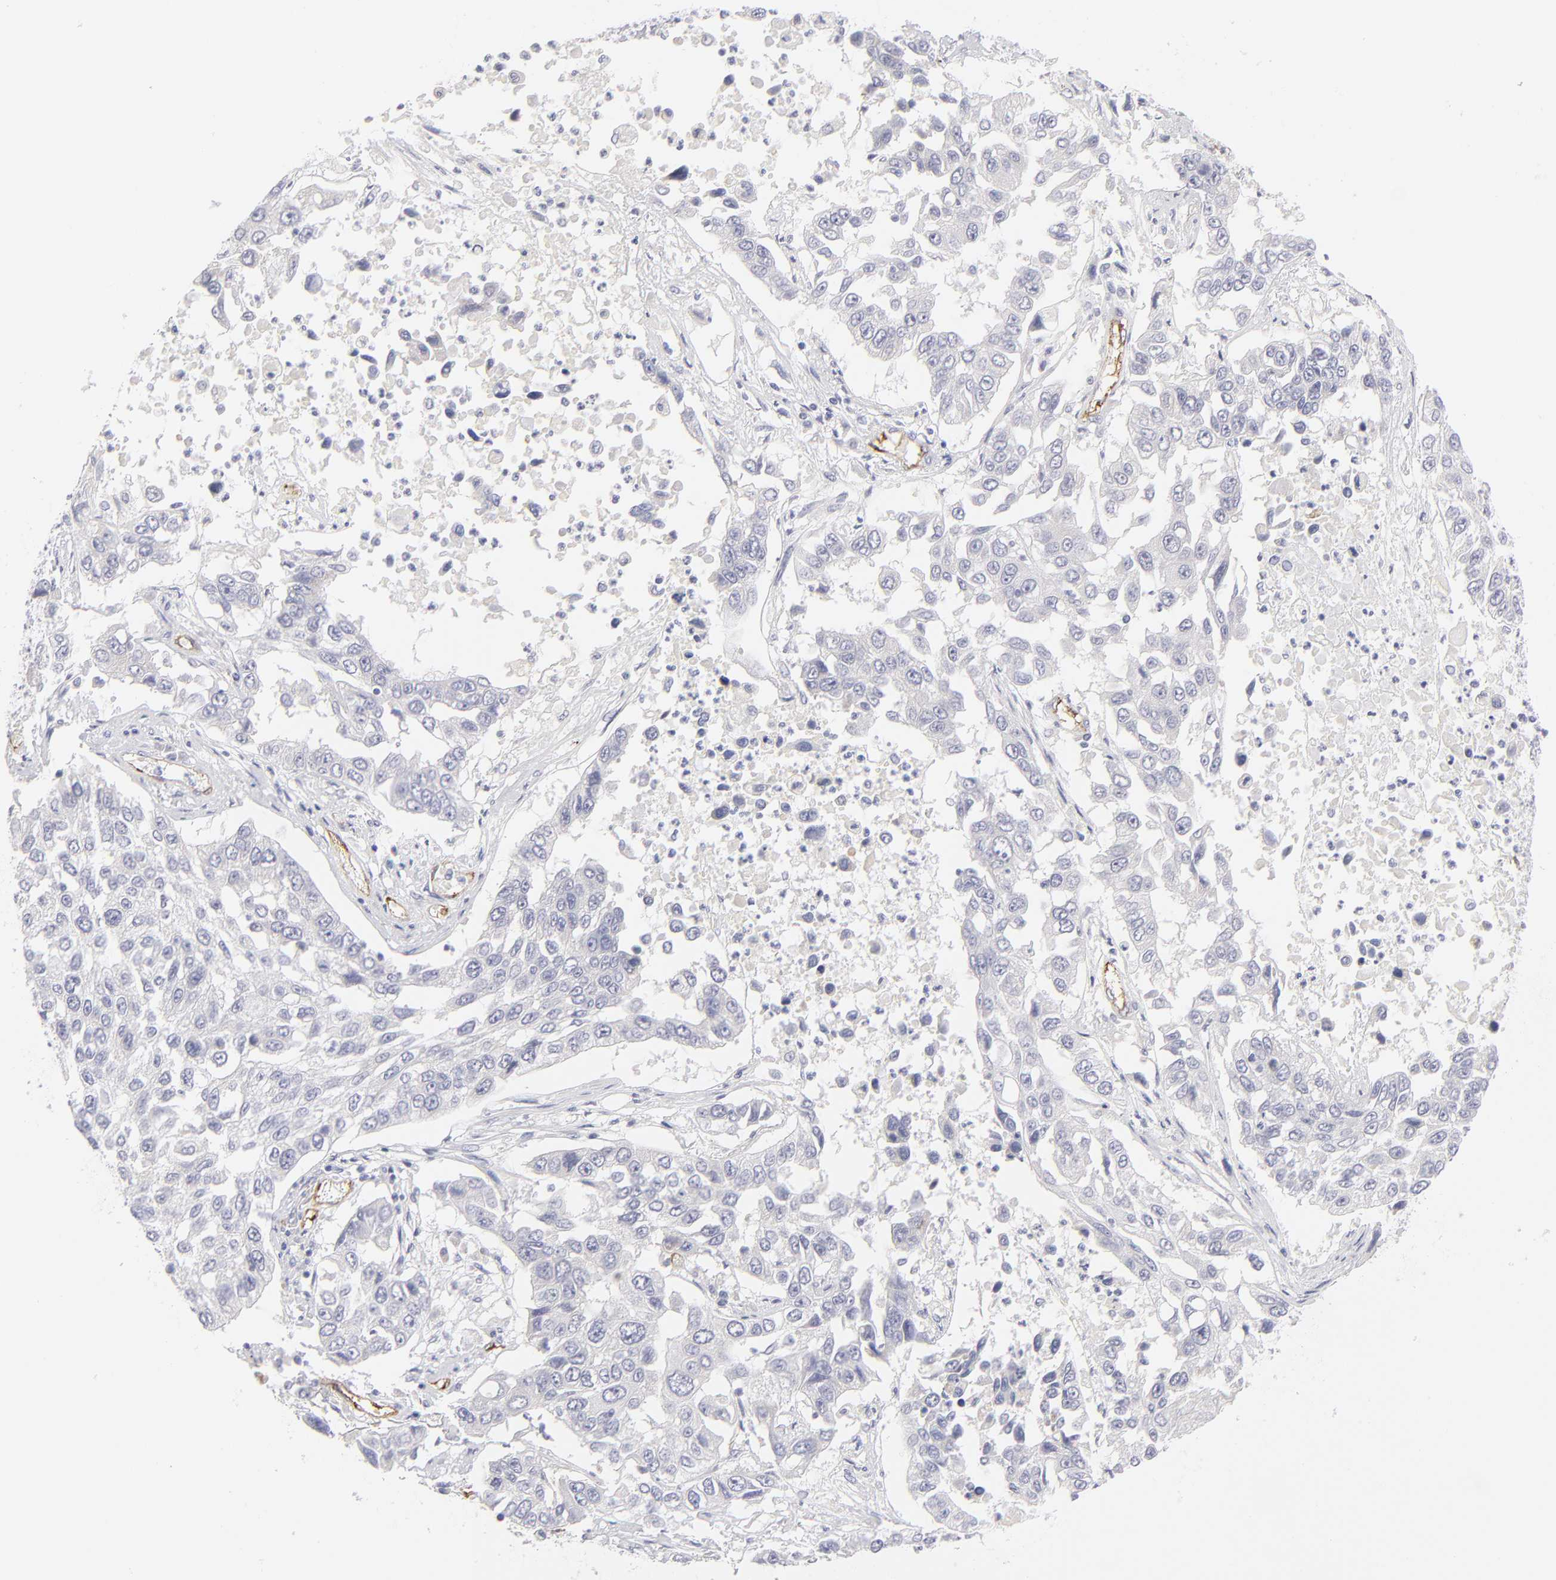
{"staining": {"intensity": "negative", "quantity": "none", "location": "none"}, "tissue": "lung cancer", "cell_type": "Tumor cells", "image_type": "cancer", "snomed": [{"axis": "morphology", "description": "Squamous cell carcinoma, NOS"}, {"axis": "topography", "description": "Lung"}], "caption": "Immunohistochemical staining of human lung squamous cell carcinoma reveals no significant staining in tumor cells. (Immunohistochemistry (ihc), brightfield microscopy, high magnification).", "gene": "PLVAP", "patient": {"sex": "male", "age": 71}}